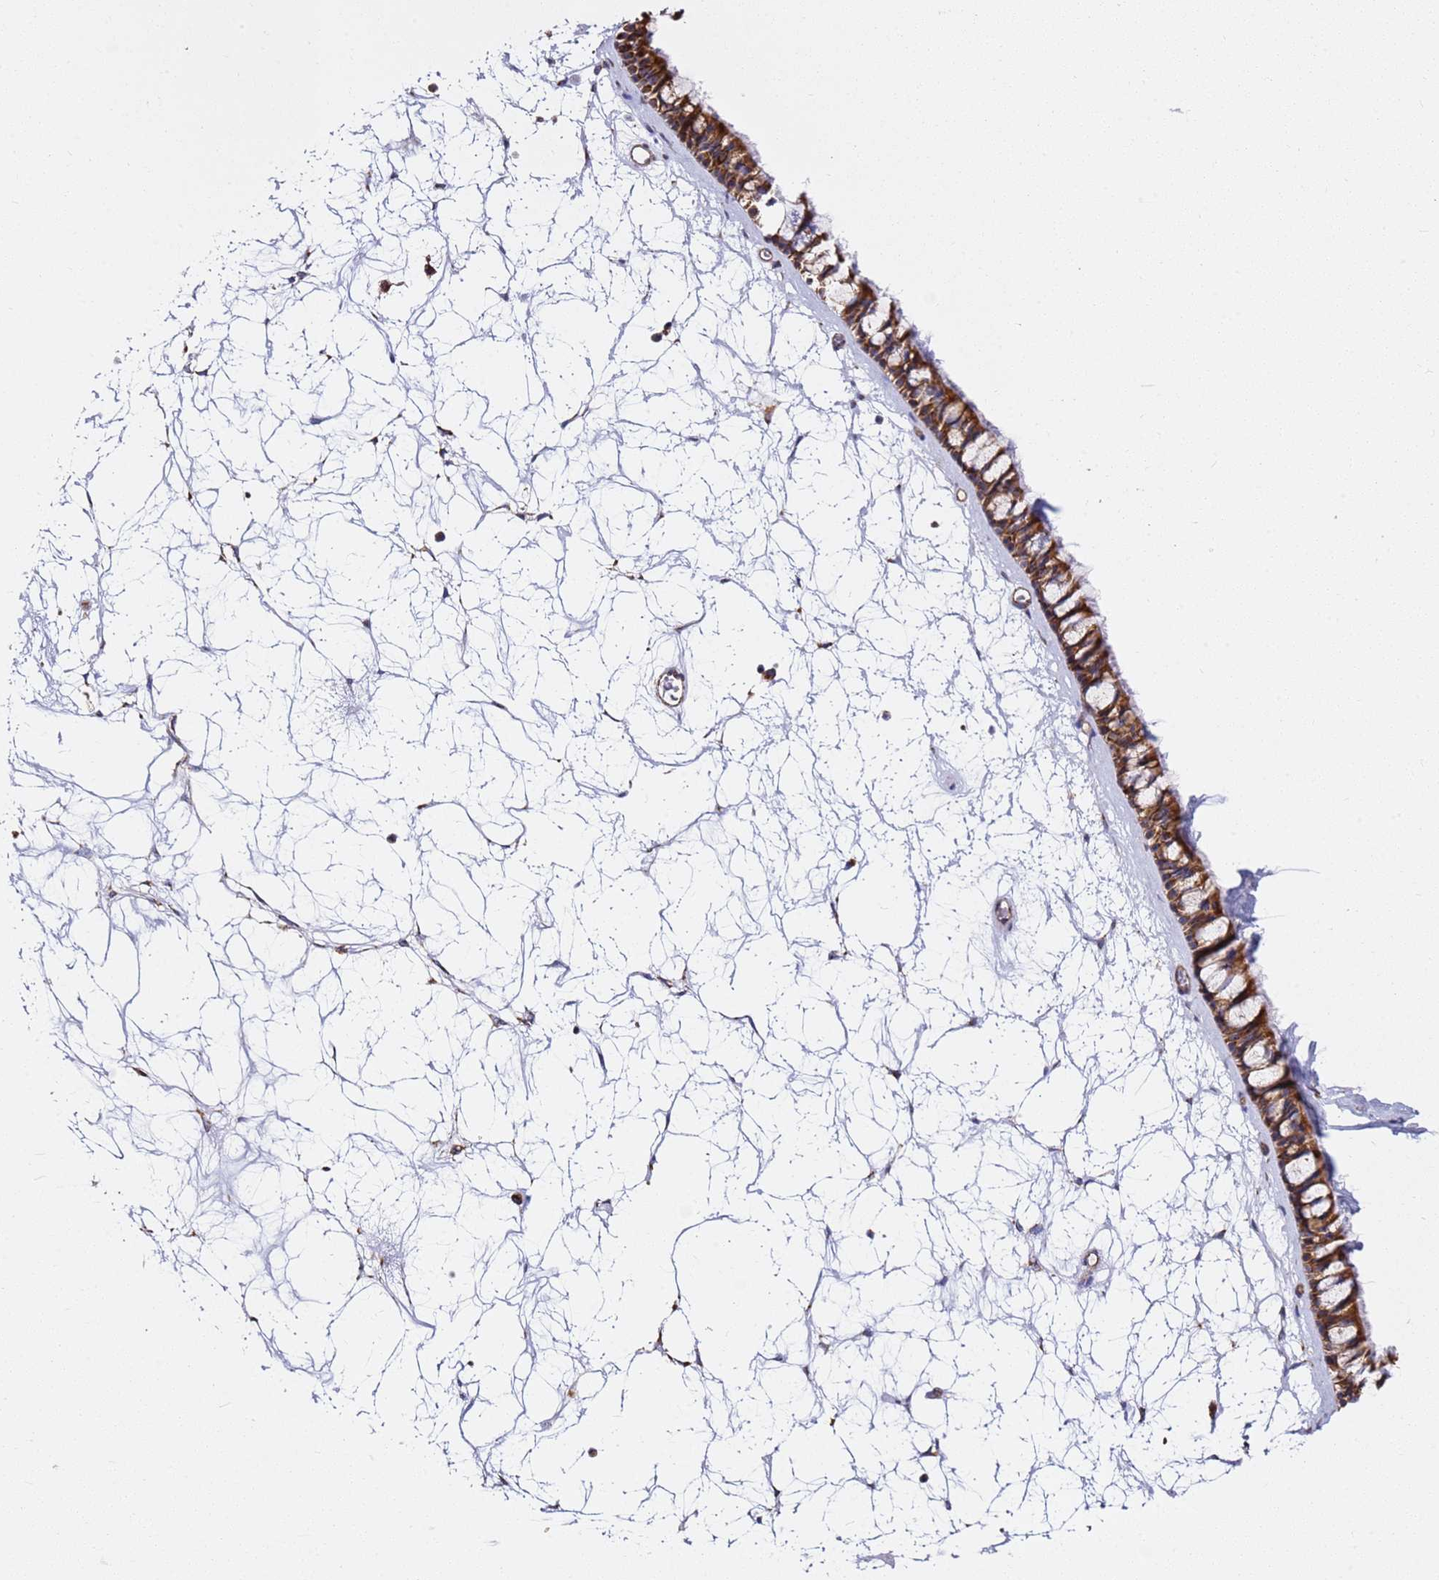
{"staining": {"intensity": "strong", "quantity": ">75%", "location": "cytoplasmic/membranous"}, "tissue": "nasopharynx", "cell_type": "Respiratory epithelial cells", "image_type": "normal", "snomed": [{"axis": "morphology", "description": "Normal tissue, NOS"}, {"axis": "topography", "description": "Nasopharynx"}], "caption": "Protein staining by IHC reveals strong cytoplasmic/membranous expression in about >75% of respiratory epithelial cells in benign nasopharynx.", "gene": "NDUFA3", "patient": {"sex": "male", "age": 64}}